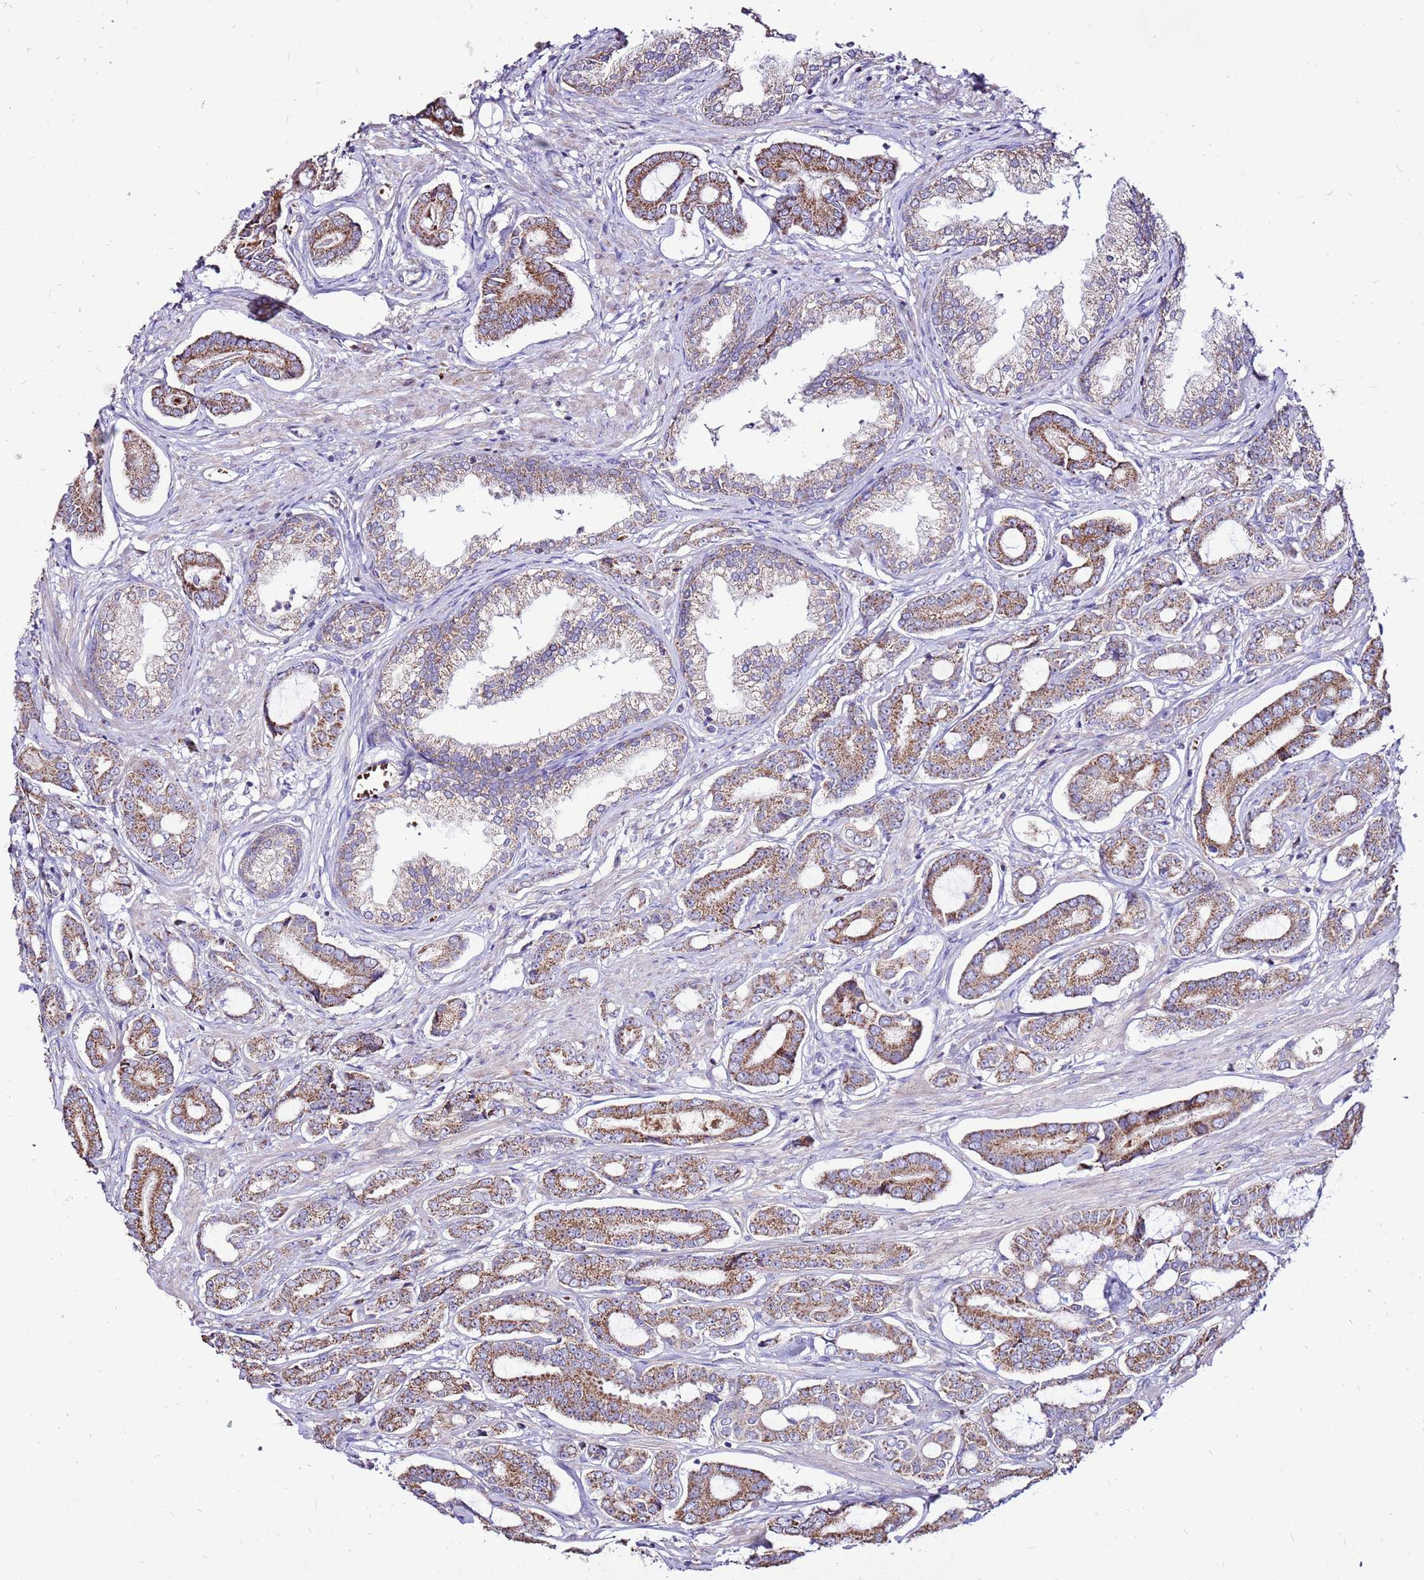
{"staining": {"intensity": "moderate", "quantity": ">75%", "location": "cytoplasmic/membranous"}, "tissue": "prostate cancer", "cell_type": "Tumor cells", "image_type": "cancer", "snomed": [{"axis": "morphology", "description": "Adenocarcinoma, NOS"}, {"axis": "topography", "description": "Prostate and seminal vesicle, NOS"}], "caption": "This is an image of IHC staining of prostate cancer (adenocarcinoma), which shows moderate staining in the cytoplasmic/membranous of tumor cells.", "gene": "SPSB3", "patient": {"sex": "male", "age": 76}}